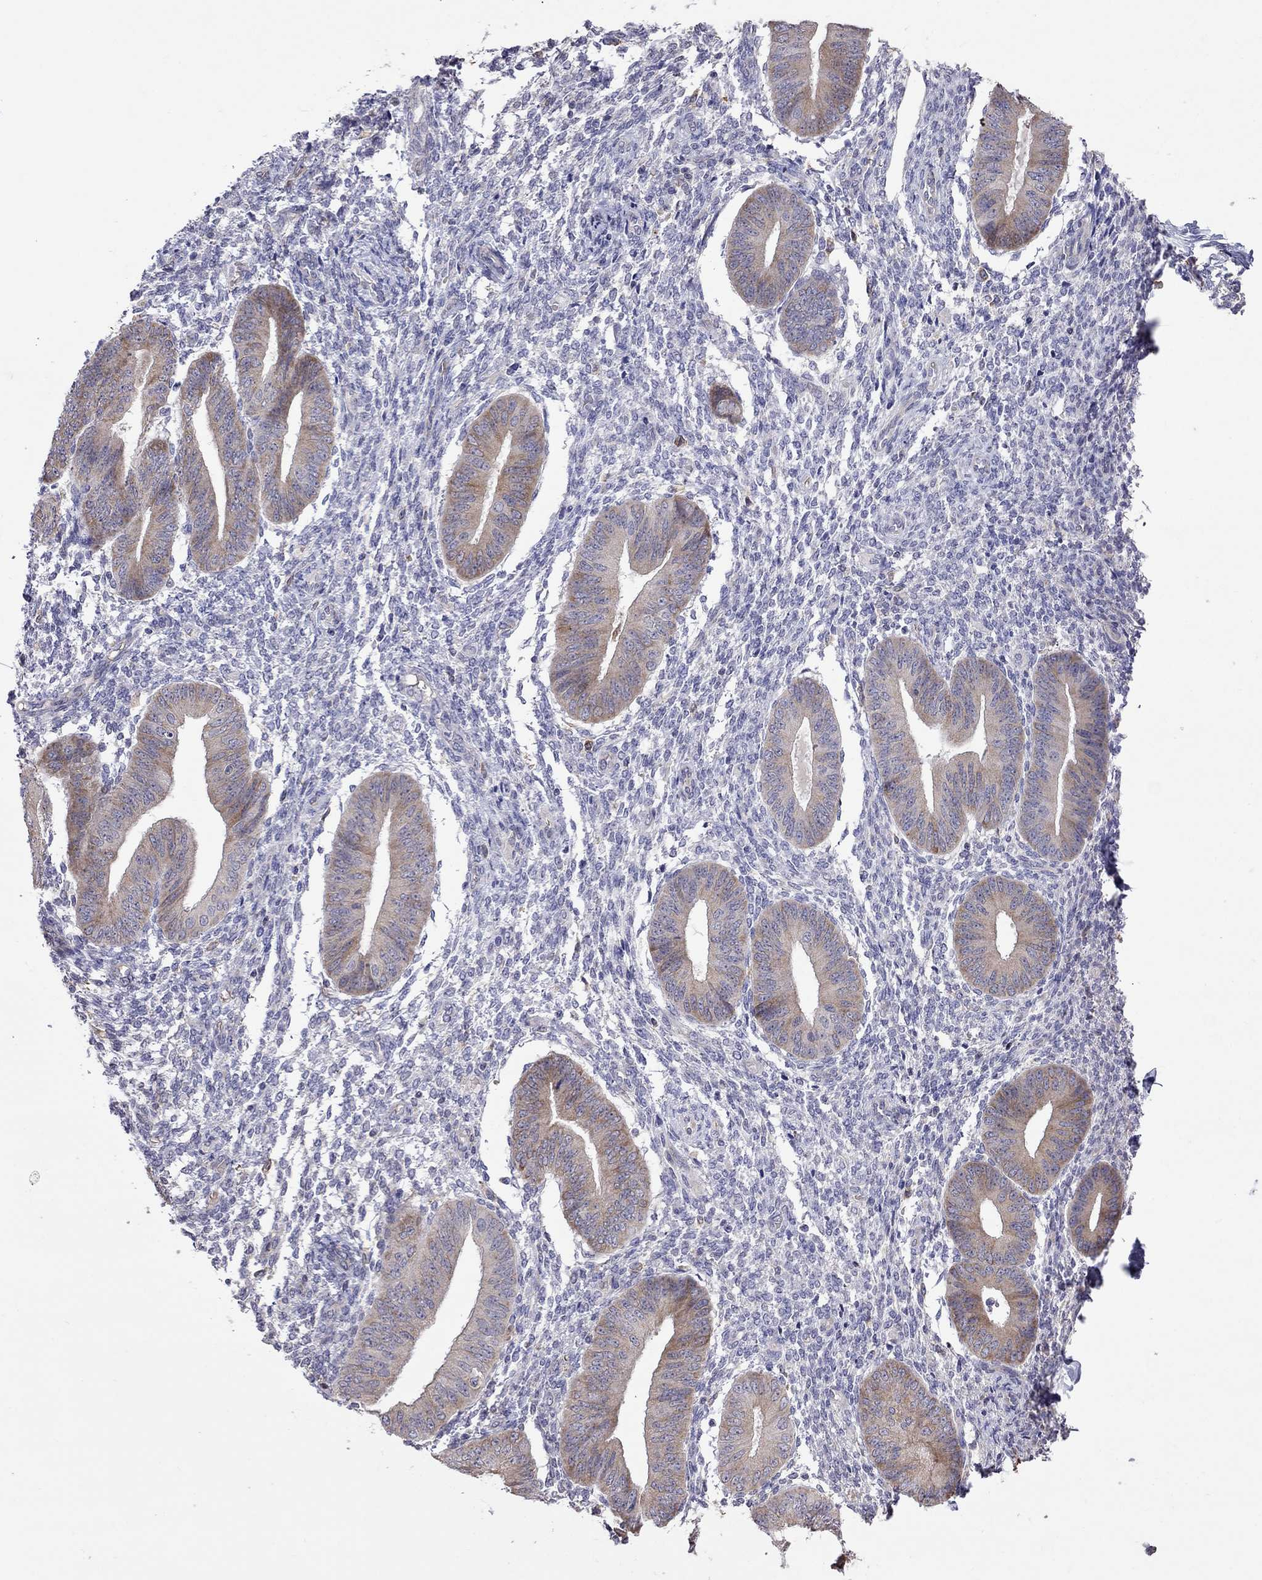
{"staining": {"intensity": "negative", "quantity": "none", "location": "none"}, "tissue": "endometrium", "cell_type": "Cells in endometrial stroma", "image_type": "normal", "snomed": [{"axis": "morphology", "description": "Normal tissue, NOS"}, {"axis": "topography", "description": "Endometrium"}], "caption": "This micrograph is of benign endometrium stained with immunohistochemistry (IHC) to label a protein in brown with the nuclei are counter-stained blue. There is no staining in cells in endometrial stroma.", "gene": "ADAM28", "patient": {"sex": "female", "age": 47}}